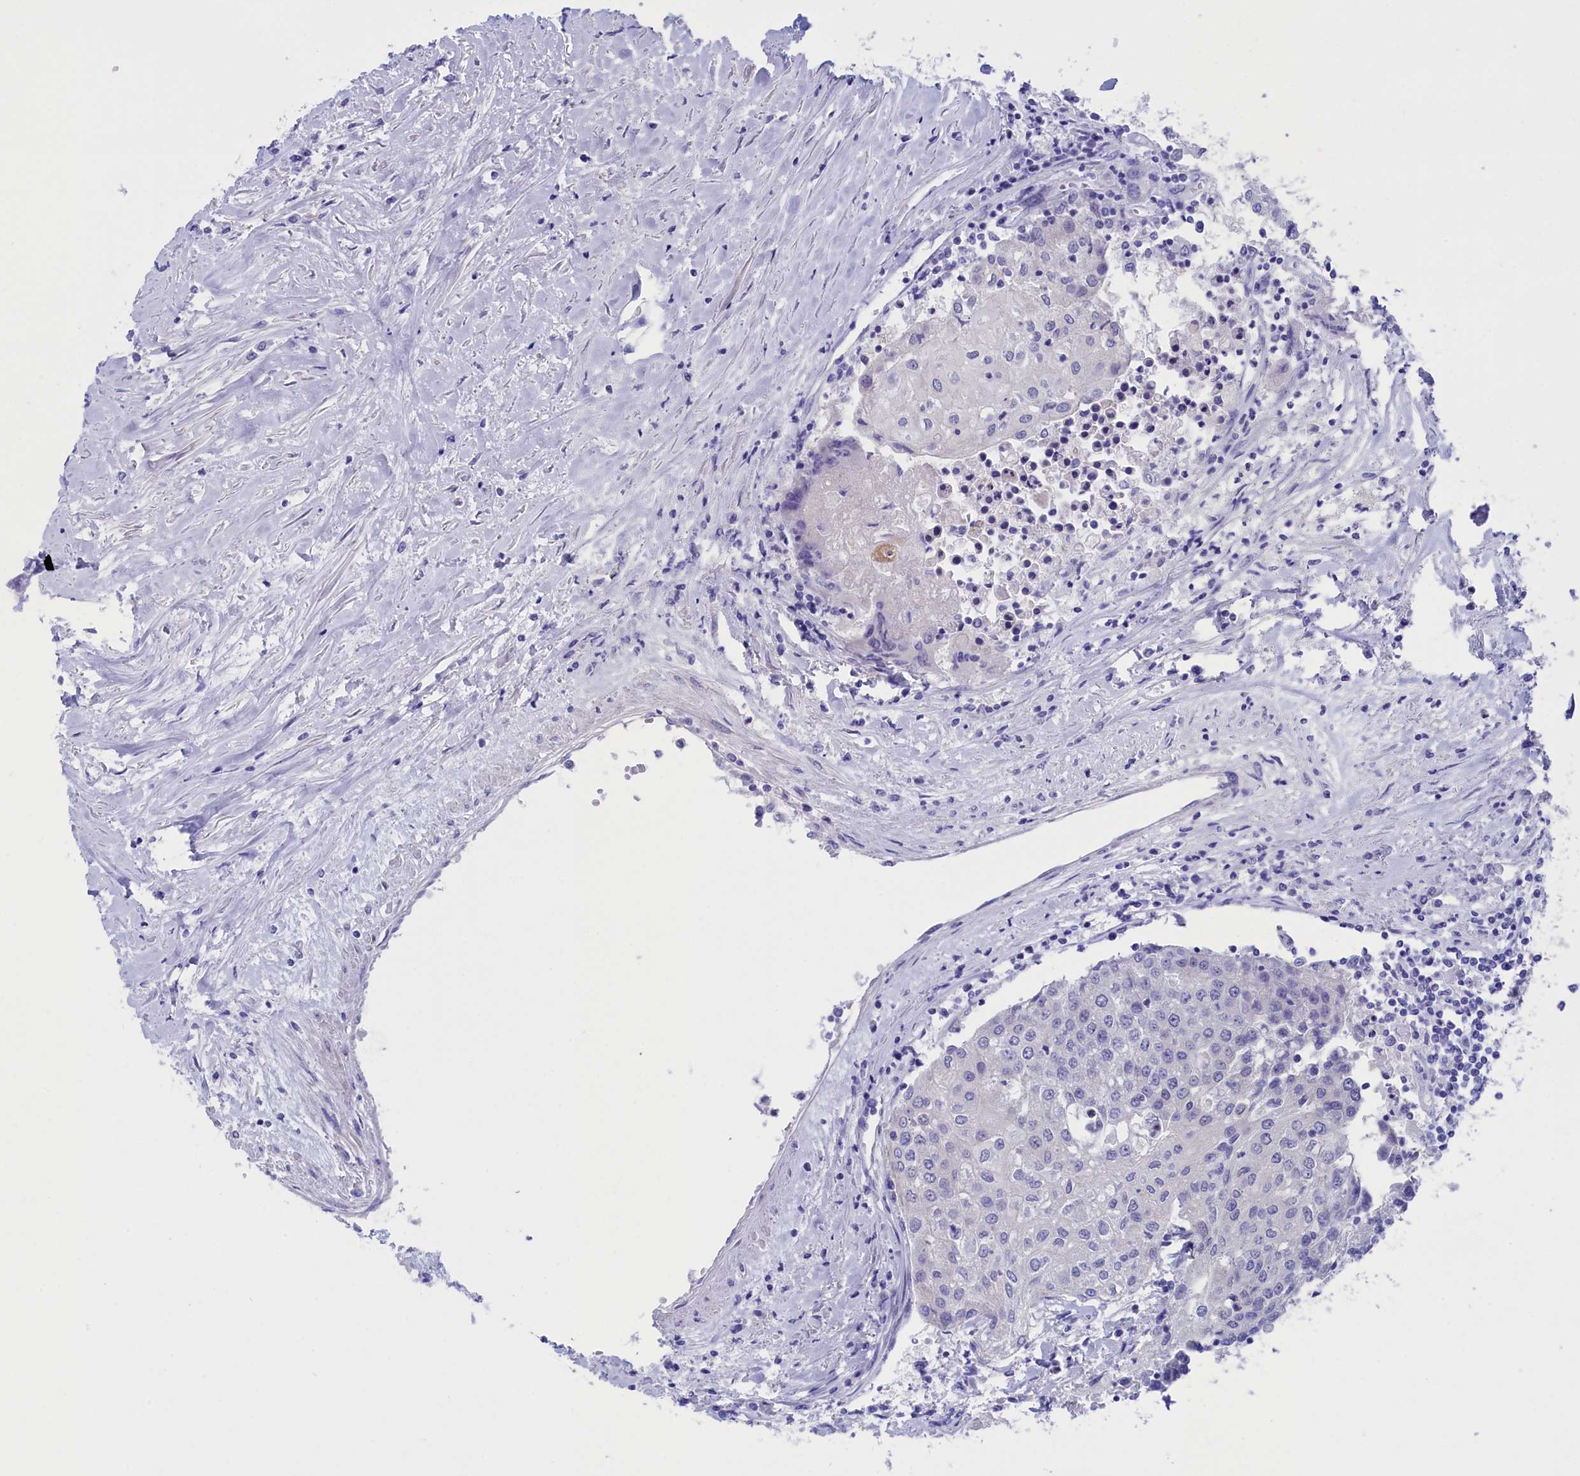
{"staining": {"intensity": "negative", "quantity": "none", "location": "none"}, "tissue": "urothelial cancer", "cell_type": "Tumor cells", "image_type": "cancer", "snomed": [{"axis": "morphology", "description": "Urothelial carcinoma, High grade"}, {"axis": "topography", "description": "Urinary bladder"}], "caption": "Tumor cells are negative for protein expression in human urothelial cancer.", "gene": "VPS35L", "patient": {"sex": "female", "age": 85}}